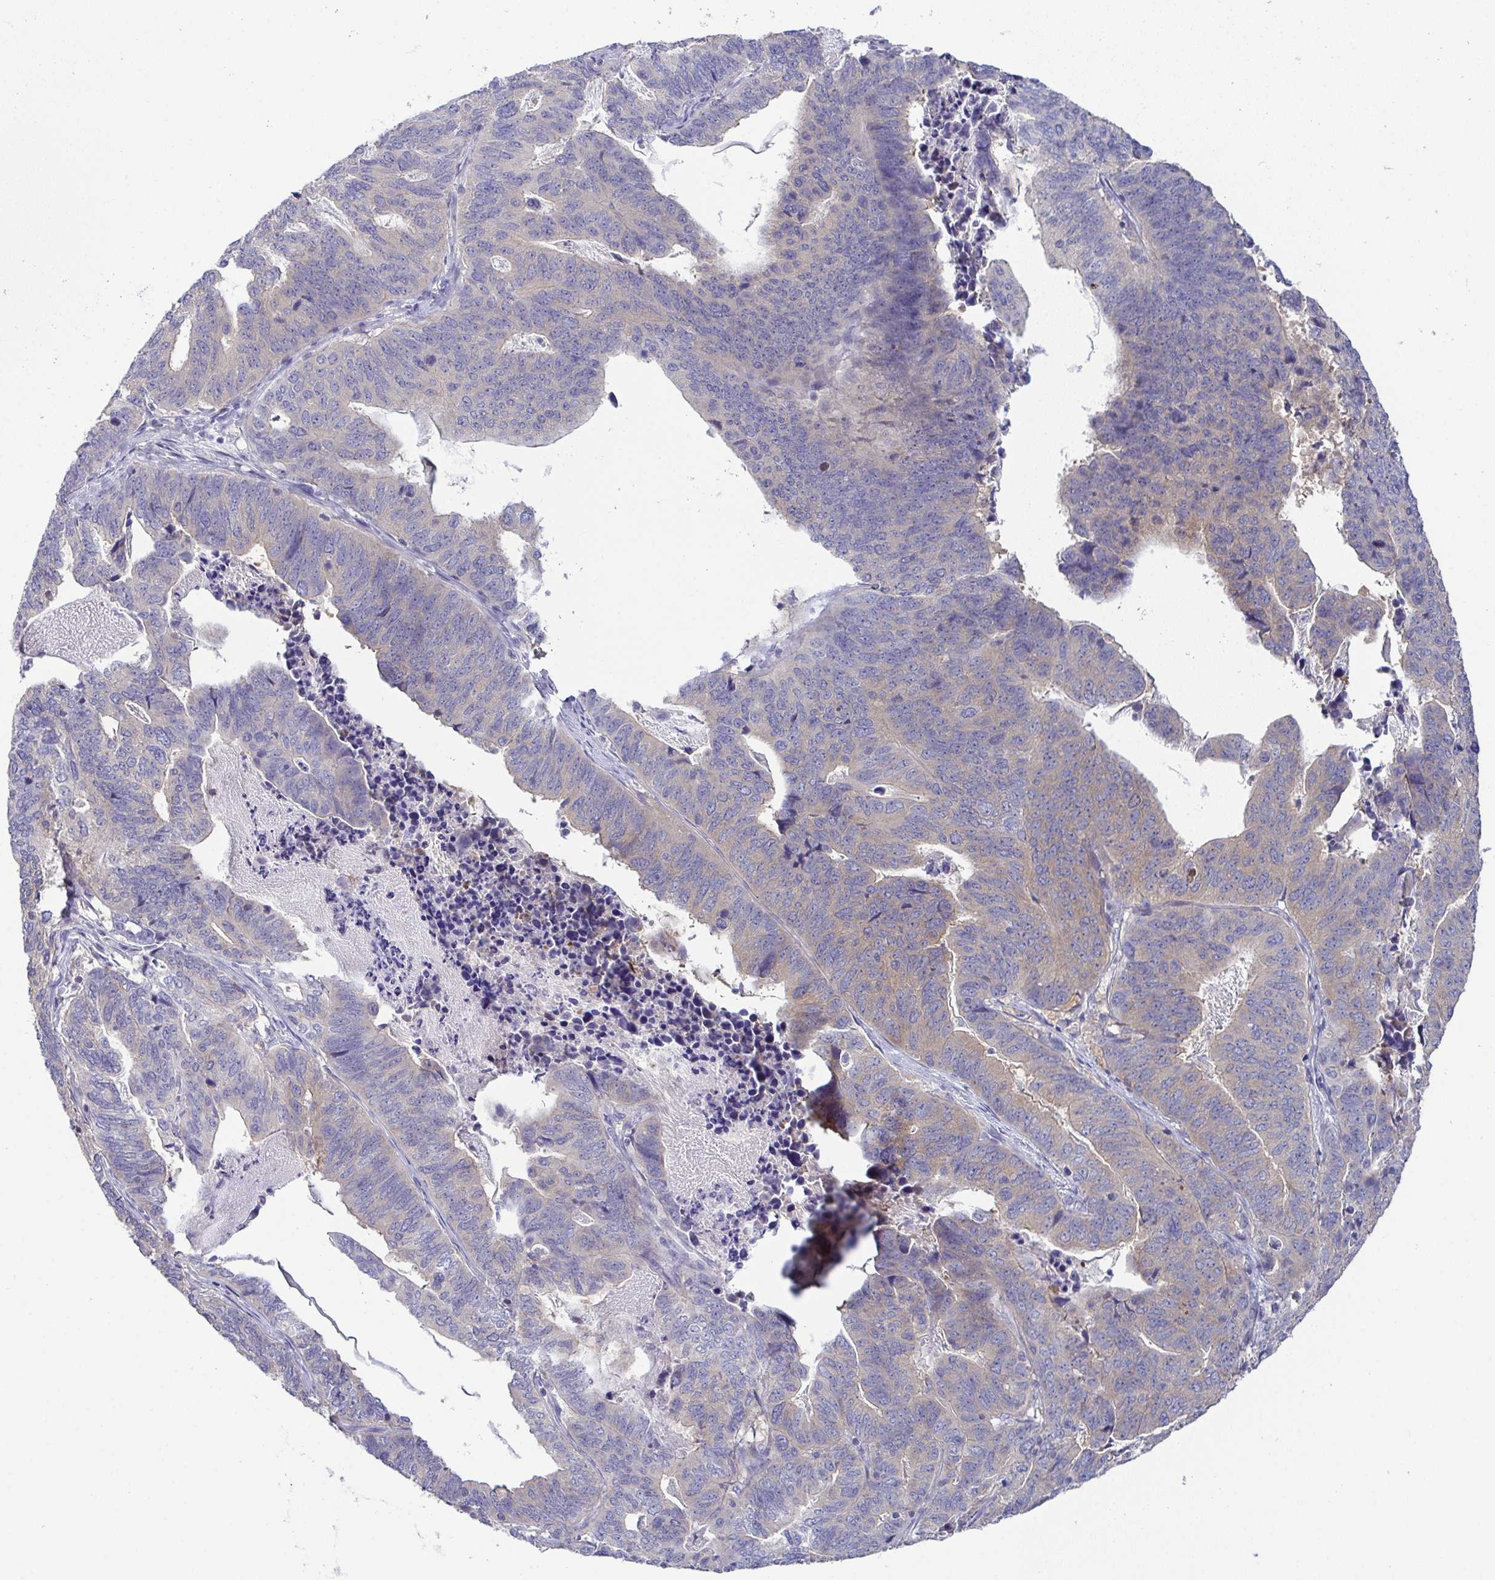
{"staining": {"intensity": "weak", "quantity": "25%-75%", "location": "cytoplasmic/membranous"}, "tissue": "stomach cancer", "cell_type": "Tumor cells", "image_type": "cancer", "snomed": [{"axis": "morphology", "description": "Adenocarcinoma, NOS"}, {"axis": "topography", "description": "Stomach, upper"}], "caption": "Human stomach adenocarcinoma stained for a protein (brown) displays weak cytoplasmic/membranous positive expression in about 25%-75% of tumor cells.", "gene": "CFAP97D1", "patient": {"sex": "female", "age": 67}}